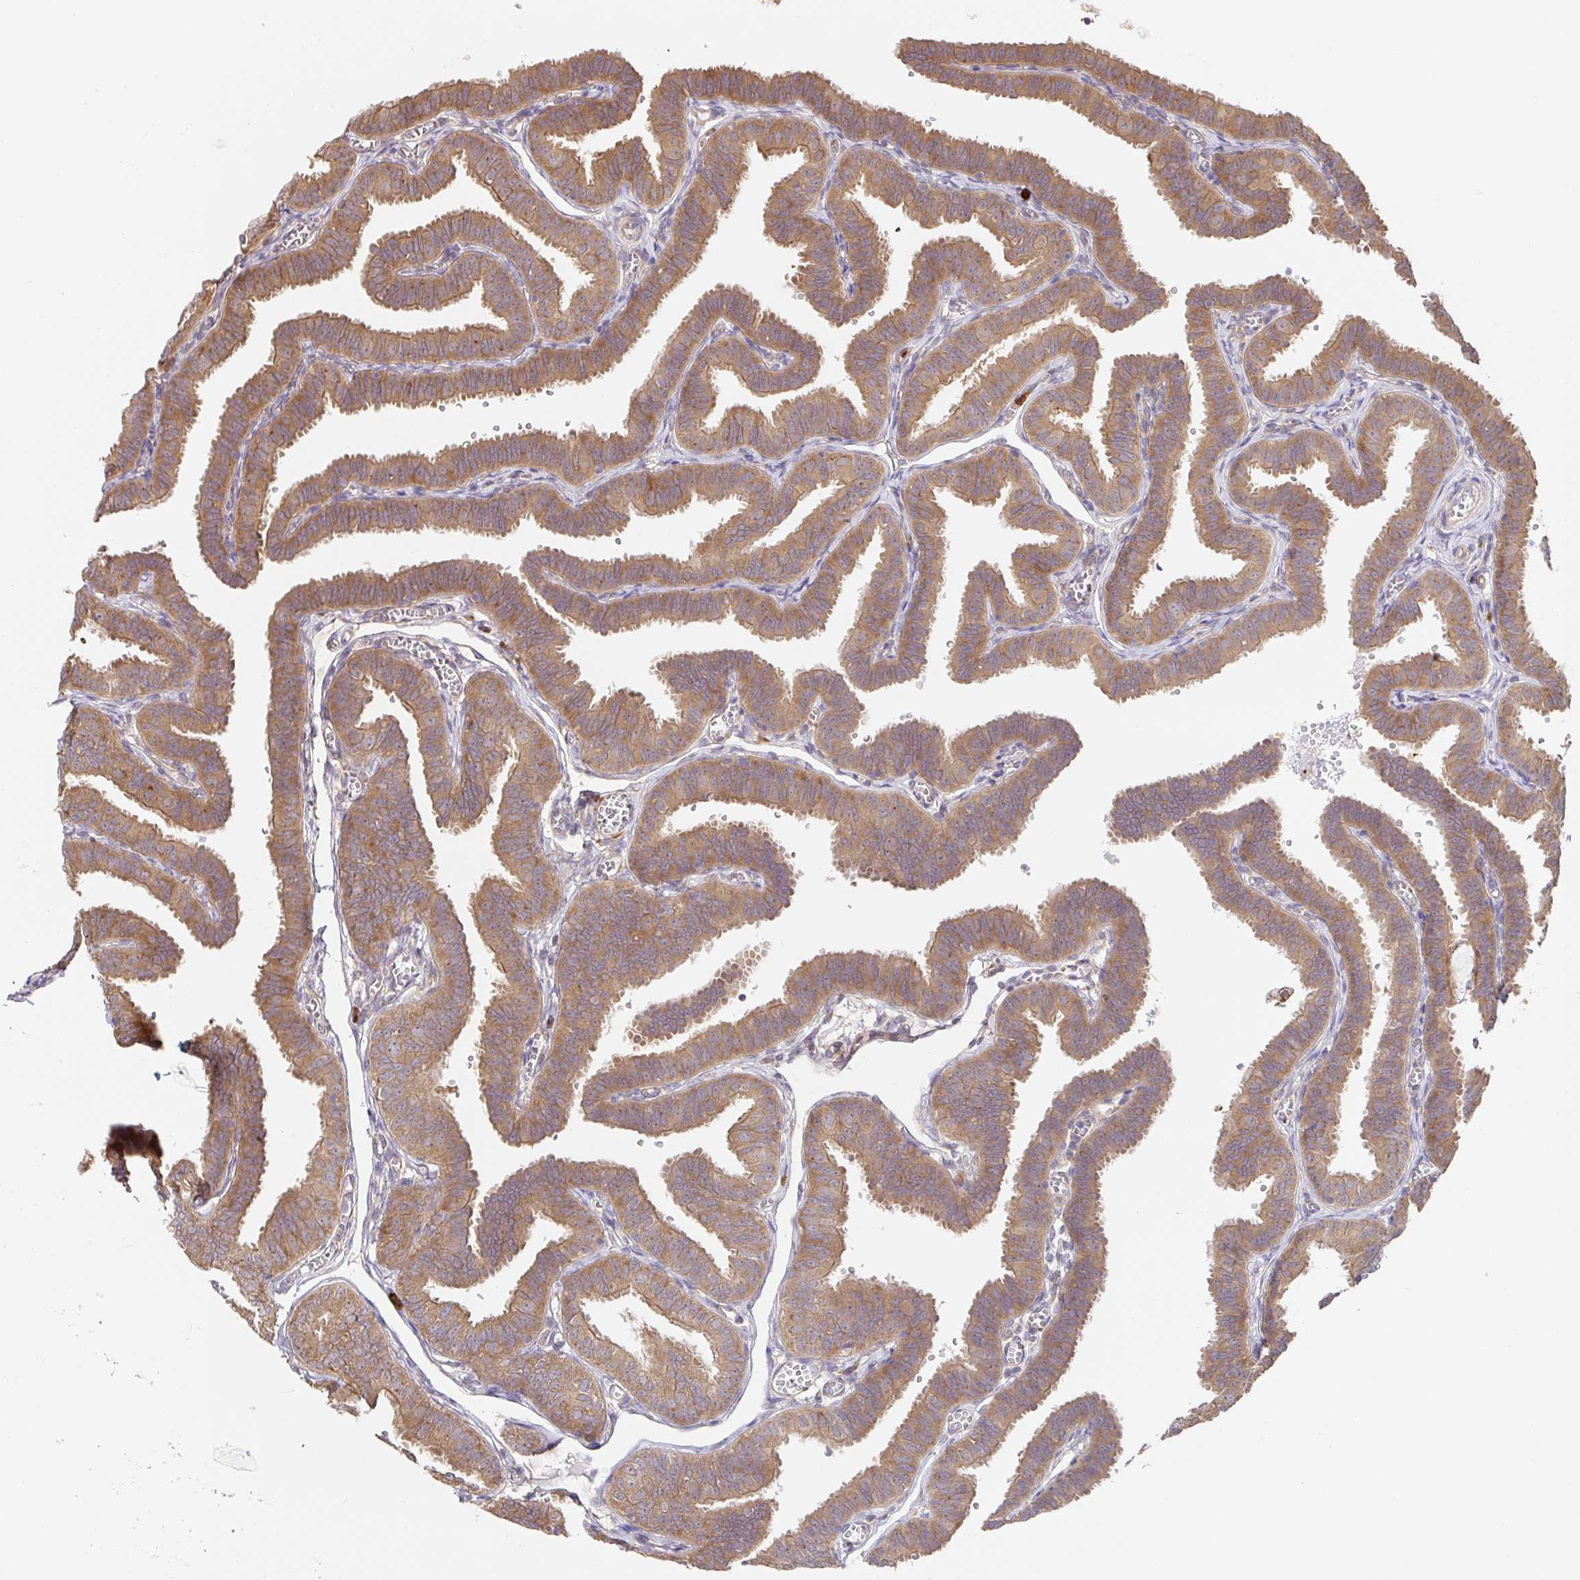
{"staining": {"intensity": "moderate", "quantity": ">75%", "location": "cytoplasmic/membranous"}, "tissue": "fallopian tube", "cell_type": "Glandular cells", "image_type": "normal", "snomed": [{"axis": "morphology", "description": "Normal tissue, NOS"}, {"axis": "topography", "description": "Fallopian tube"}], "caption": "Unremarkable fallopian tube displays moderate cytoplasmic/membranous positivity in about >75% of glandular cells, visualized by immunohistochemistry.", "gene": "PDPK1", "patient": {"sex": "female", "age": 25}}